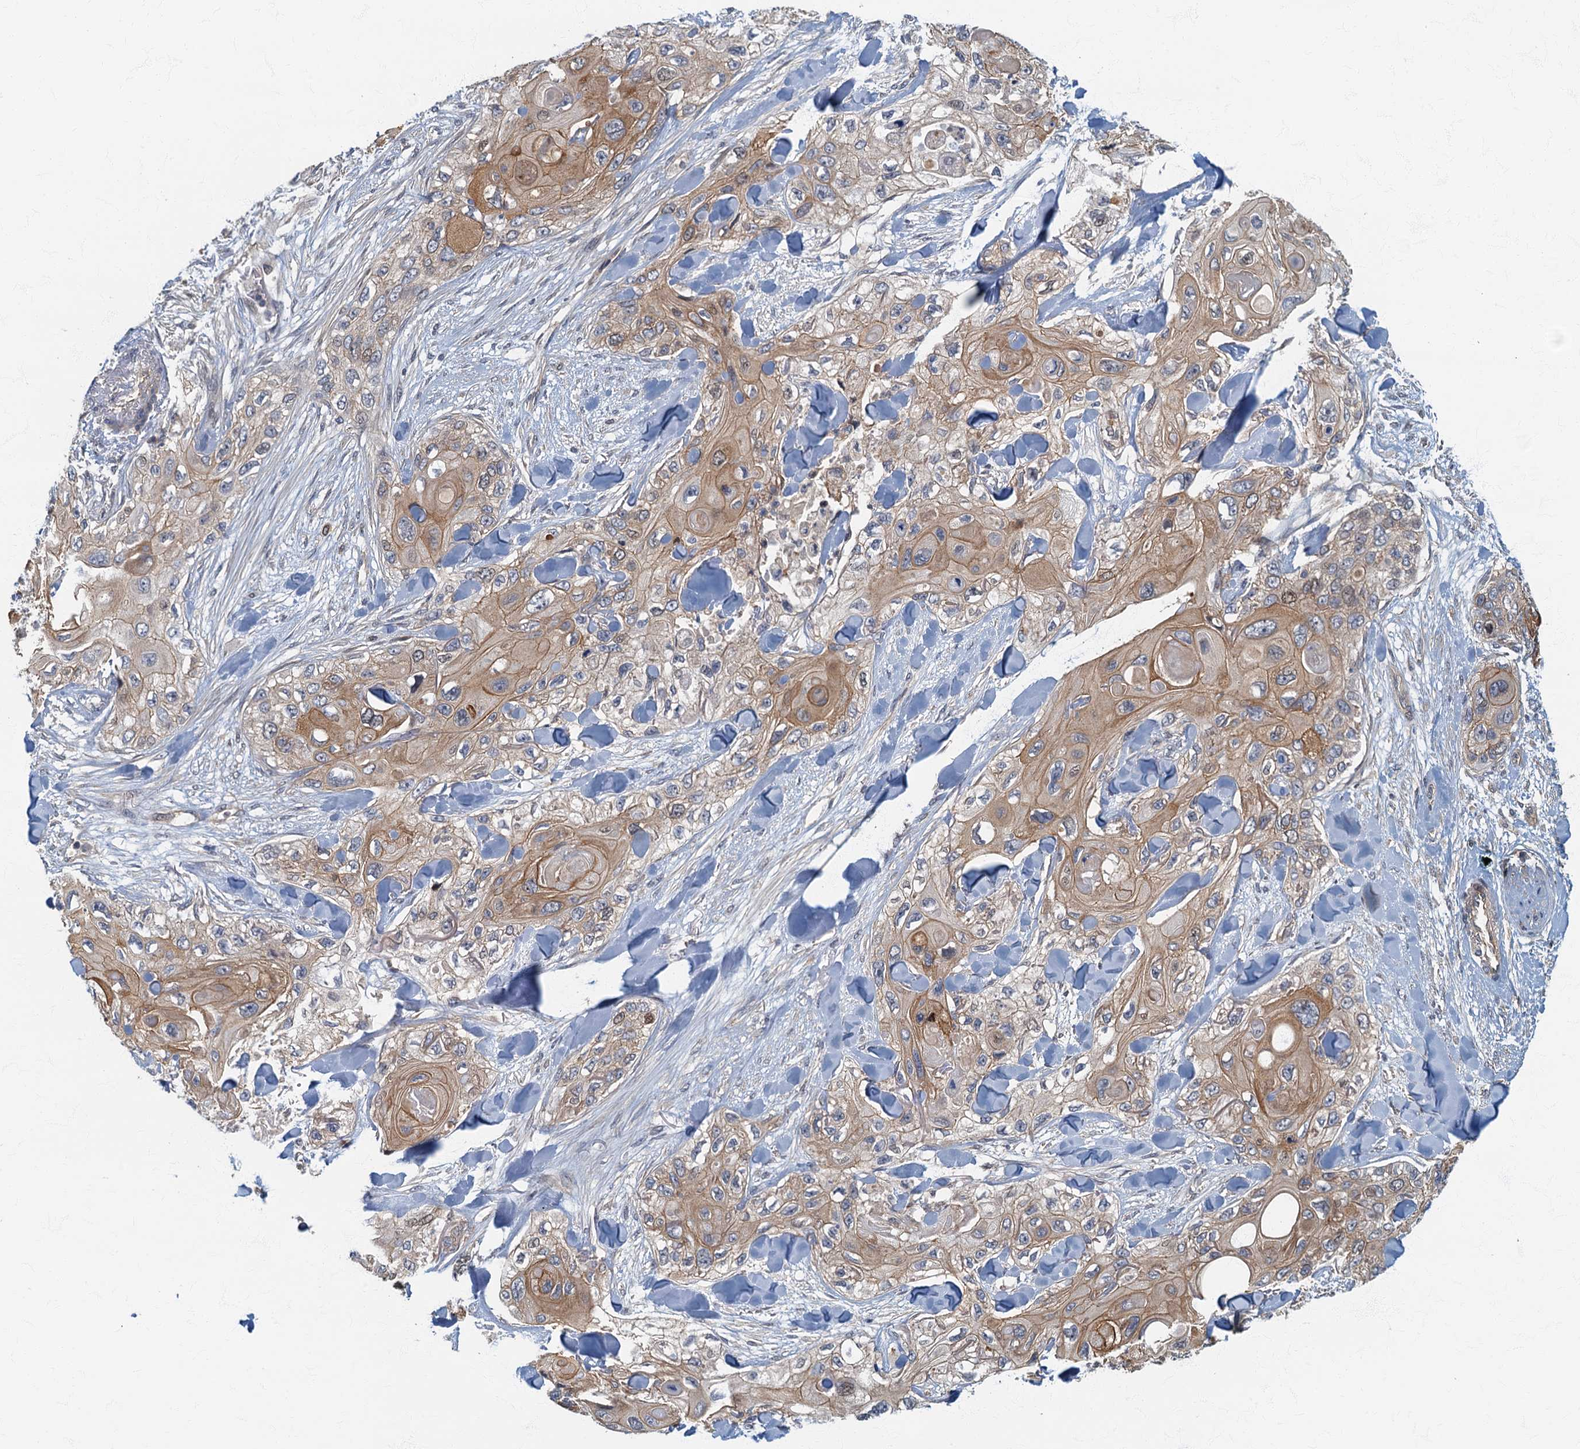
{"staining": {"intensity": "moderate", "quantity": ">75%", "location": "cytoplasmic/membranous"}, "tissue": "skin cancer", "cell_type": "Tumor cells", "image_type": "cancer", "snomed": [{"axis": "morphology", "description": "Normal tissue, NOS"}, {"axis": "morphology", "description": "Squamous cell carcinoma, NOS"}, {"axis": "topography", "description": "Skin"}], "caption": "The immunohistochemical stain highlights moderate cytoplasmic/membranous staining in tumor cells of skin cancer (squamous cell carcinoma) tissue.", "gene": "CKAP2L", "patient": {"sex": "male", "age": 72}}